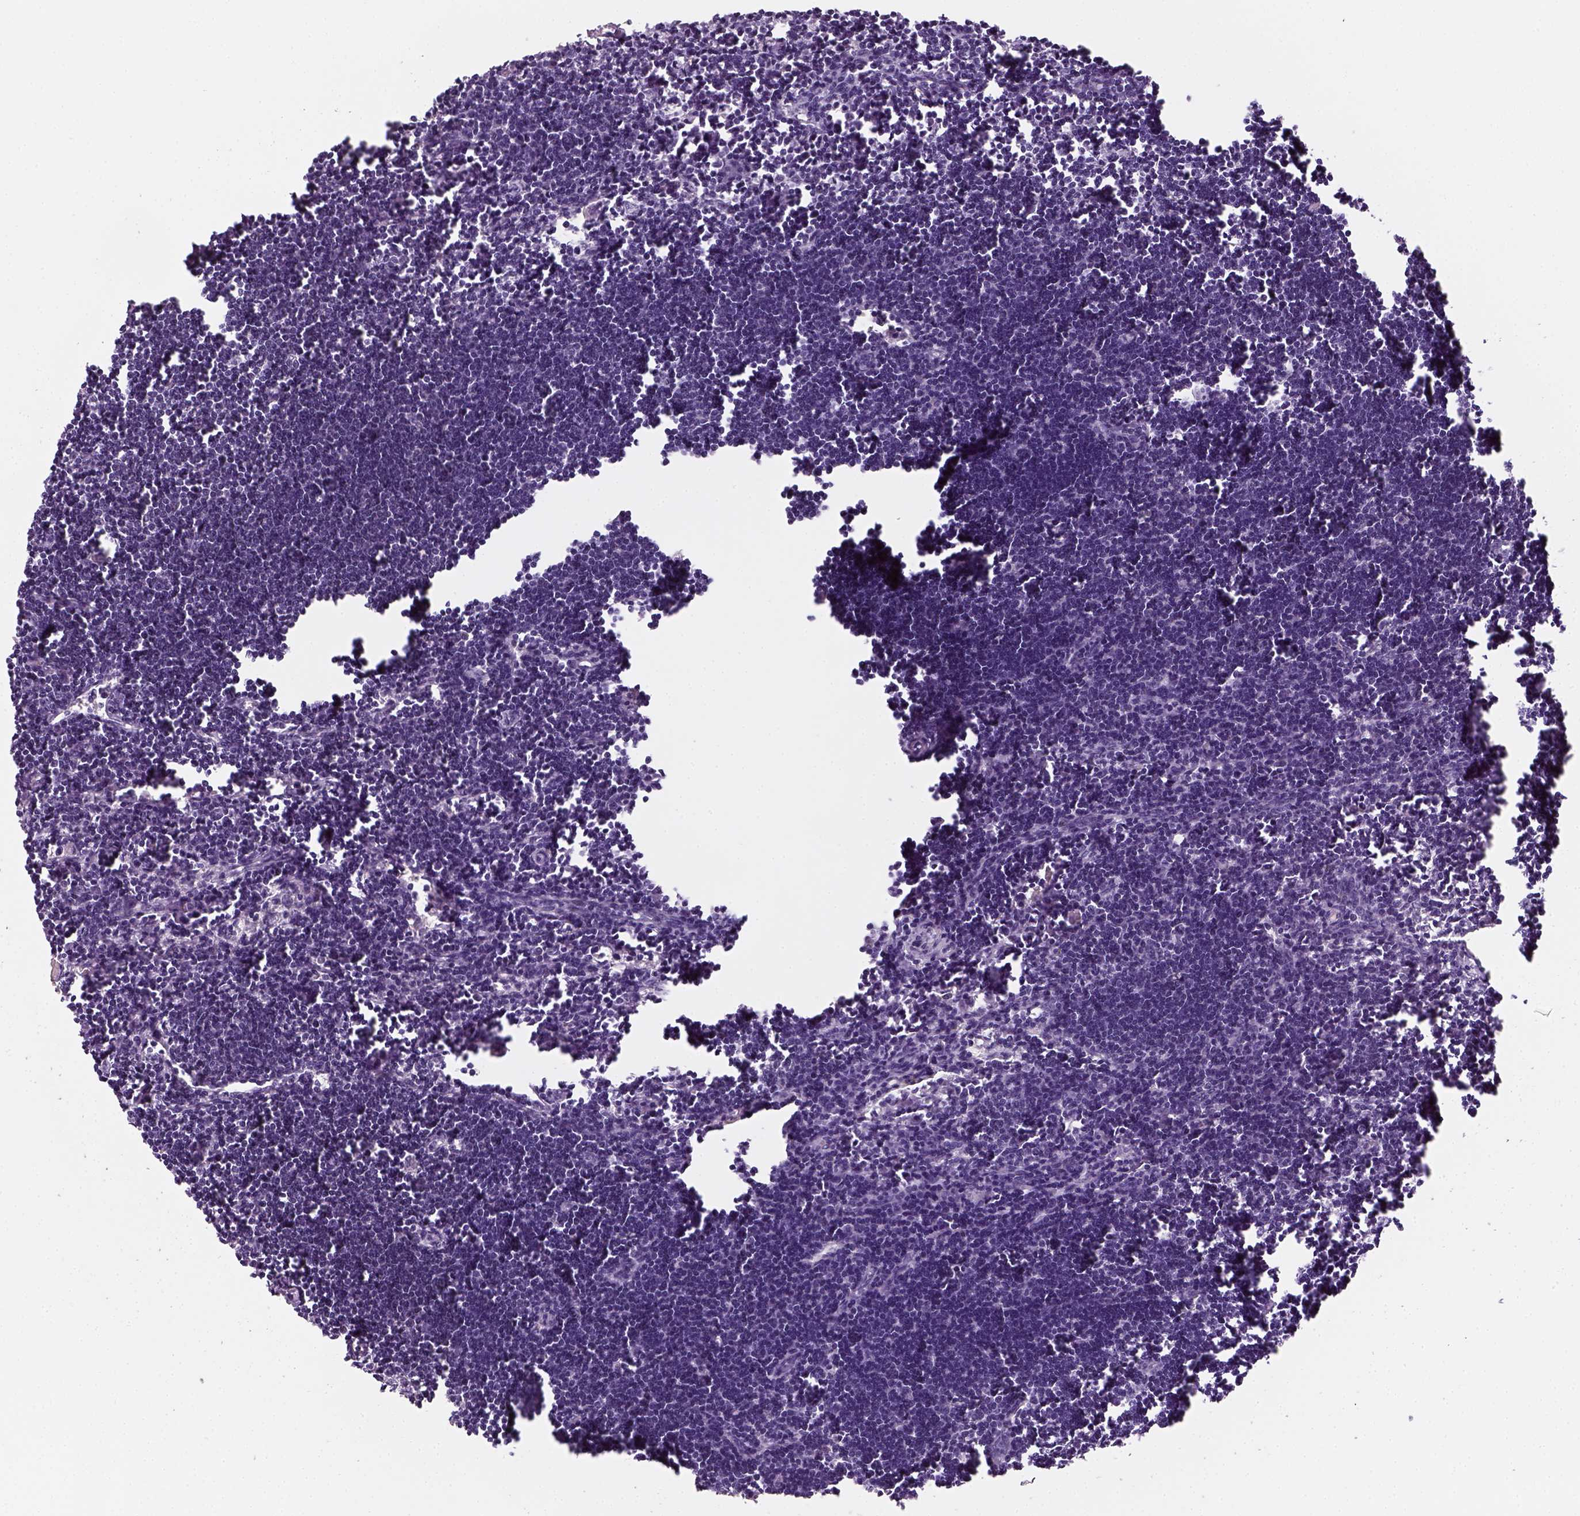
{"staining": {"intensity": "negative", "quantity": "none", "location": "none"}, "tissue": "lymph node", "cell_type": "Germinal center cells", "image_type": "normal", "snomed": [{"axis": "morphology", "description": "Normal tissue, NOS"}, {"axis": "topography", "description": "Lymph node"}], "caption": "Immunohistochemical staining of benign human lymph node displays no significant expression in germinal center cells. Nuclei are stained in blue.", "gene": "TP53", "patient": {"sex": "male", "age": 55}}